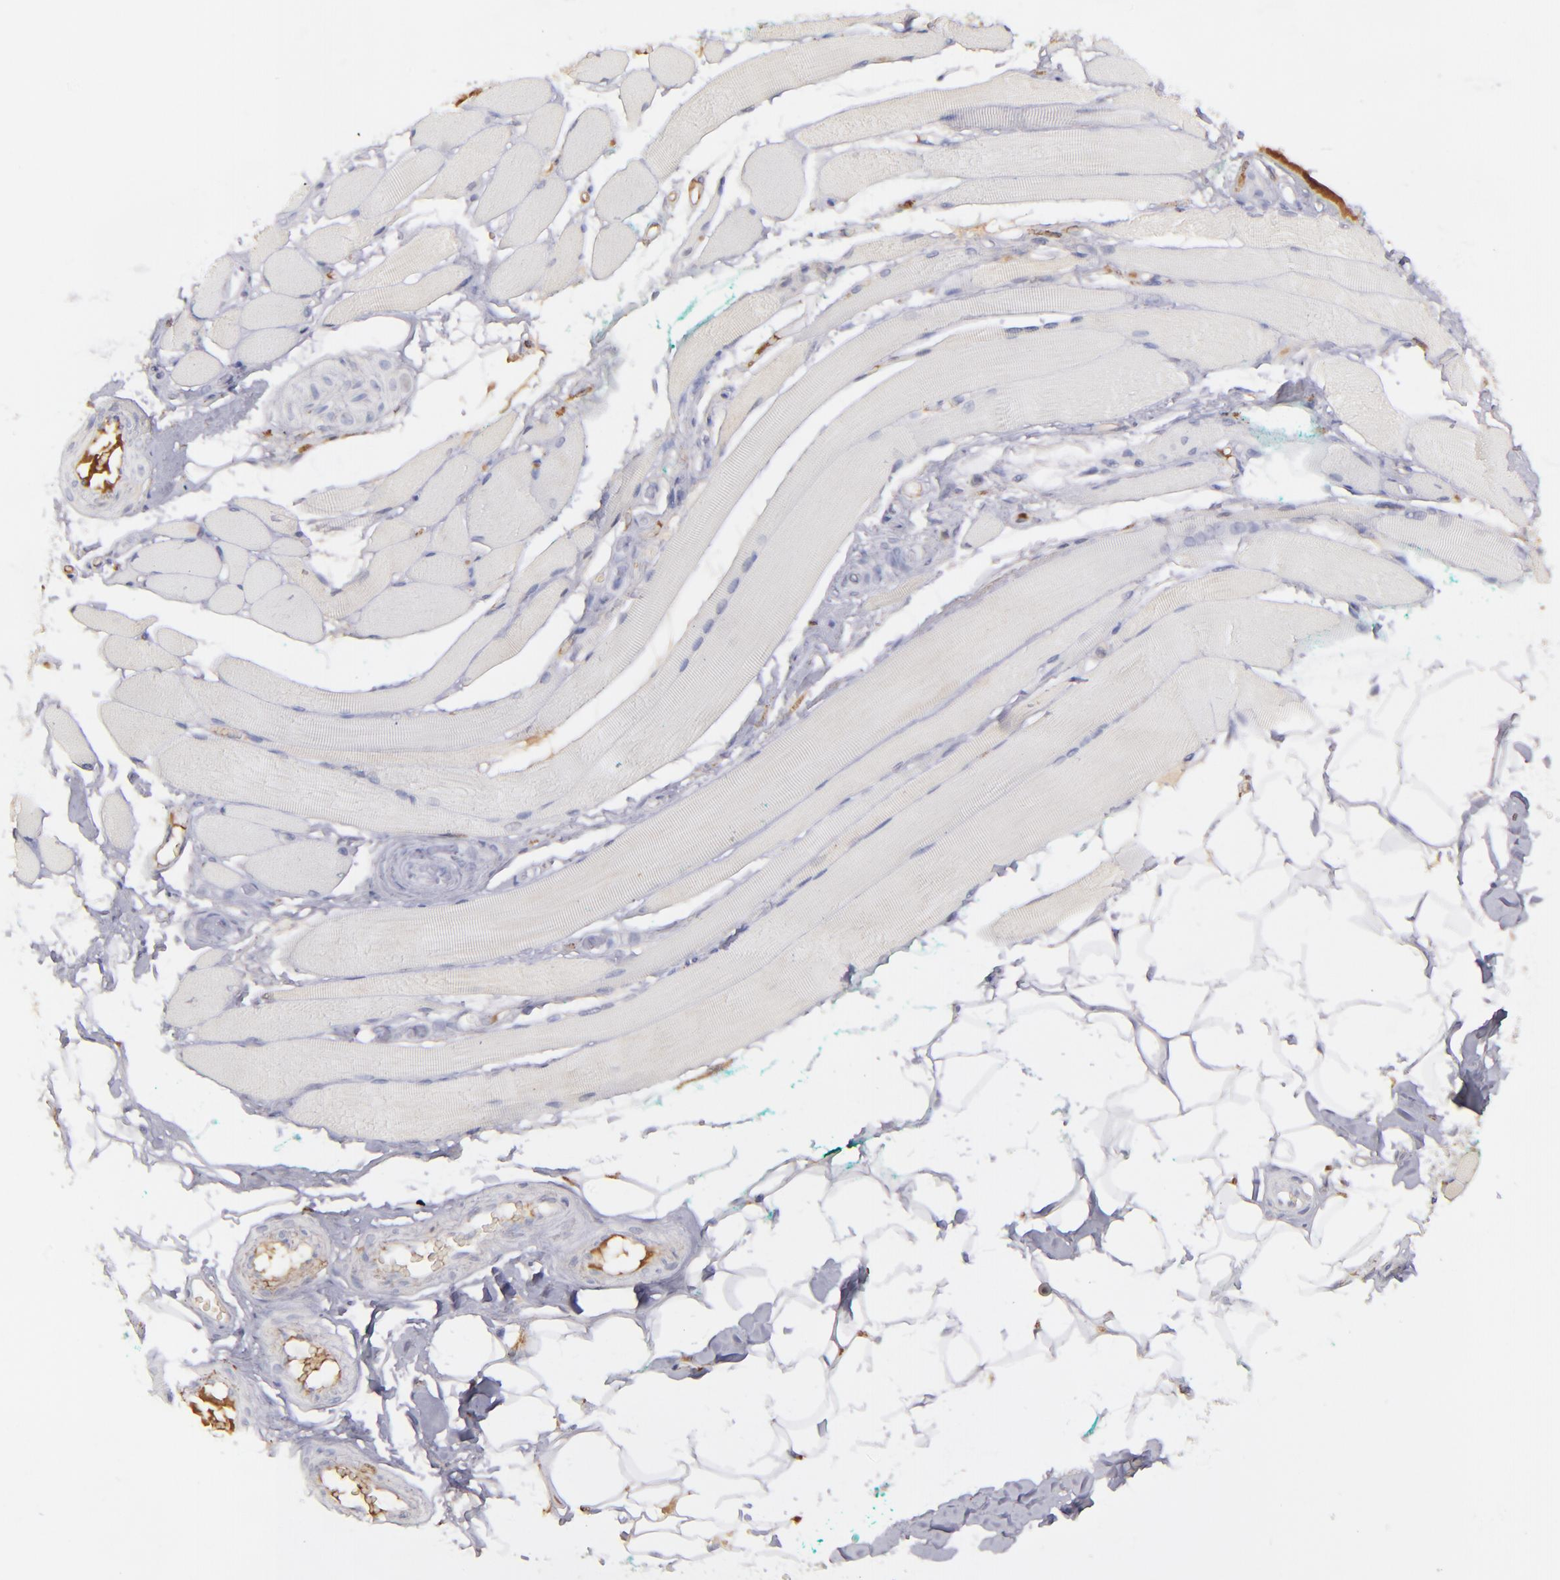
{"staining": {"intensity": "weak", "quantity": "<25%", "location": "cytoplasmic/membranous"}, "tissue": "skeletal muscle", "cell_type": "Myocytes", "image_type": "normal", "snomed": [{"axis": "morphology", "description": "Normal tissue, NOS"}, {"axis": "topography", "description": "Skeletal muscle"}, {"axis": "topography", "description": "Peripheral nerve tissue"}], "caption": "This photomicrograph is of benign skeletal muscle stained with immunohistochemistry (IHC) to label a protein in brown with the nuclei are counter-stained blue. There is no positivity in myocytes.", "gene": "C1QA", "patient": {"sex": "female", "age": 84}}